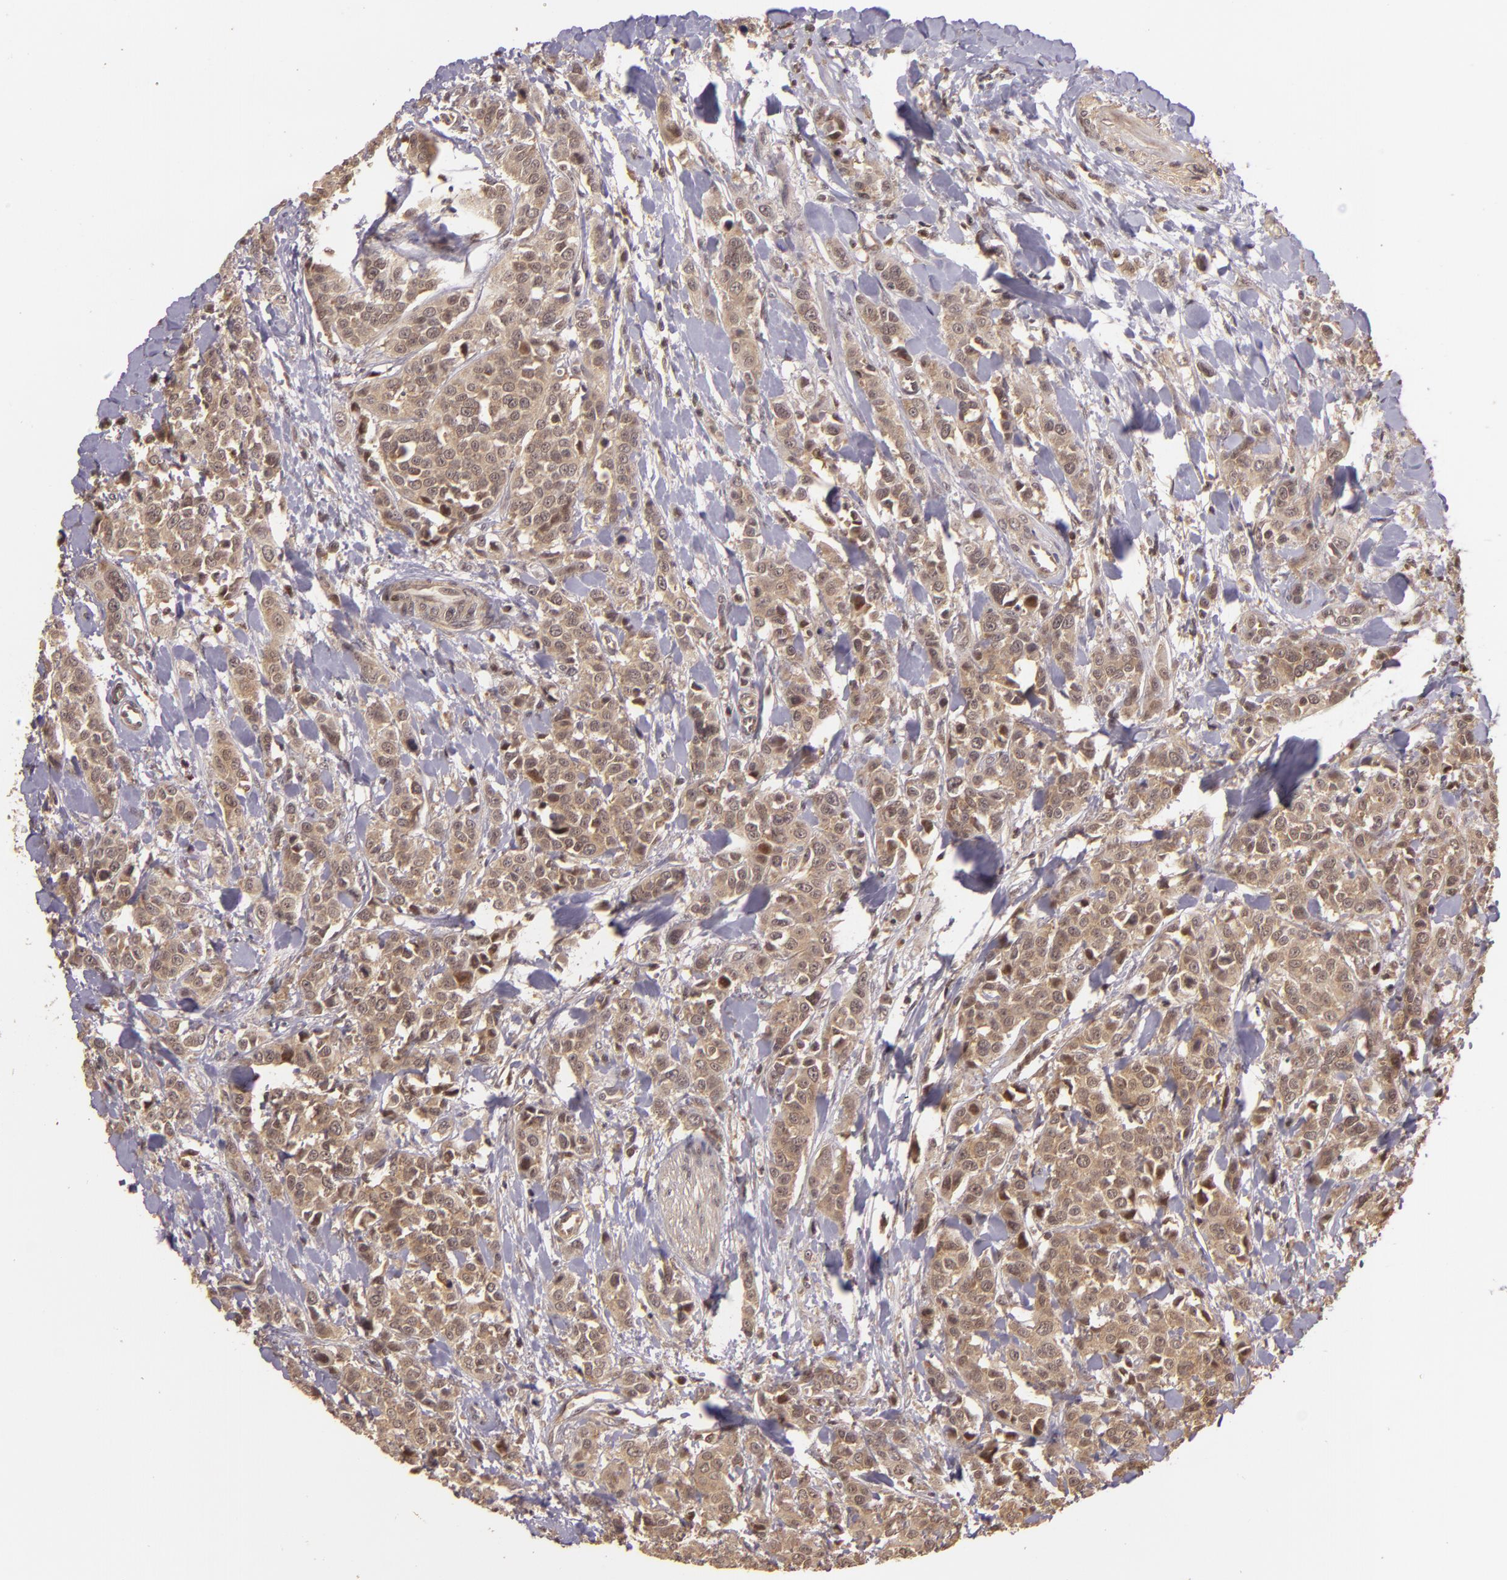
{"staining": {"intensity": "moderate", "quantity": ">75%", "location": "cytoplasmic/membranous"}, "tissue": "urothelial cancer", "cell_type": "Tumor cells", "image_type": "cancer", "snomed": [{"axis": "morphology", "description": "Urothelial carcinoma, High grade"}, {"axis": "topography", "description": "Urinary bladder"}], "caption": "Moderate cytoplasmic/membranous protein staining is seen in approximately >75% of tumor cells in high-grade urothelial carcinoma. (IHC, brightfield microscopy, high magnification).", "gene": "TXNRD2", "patient": {"sex": "male", "age": 56}}